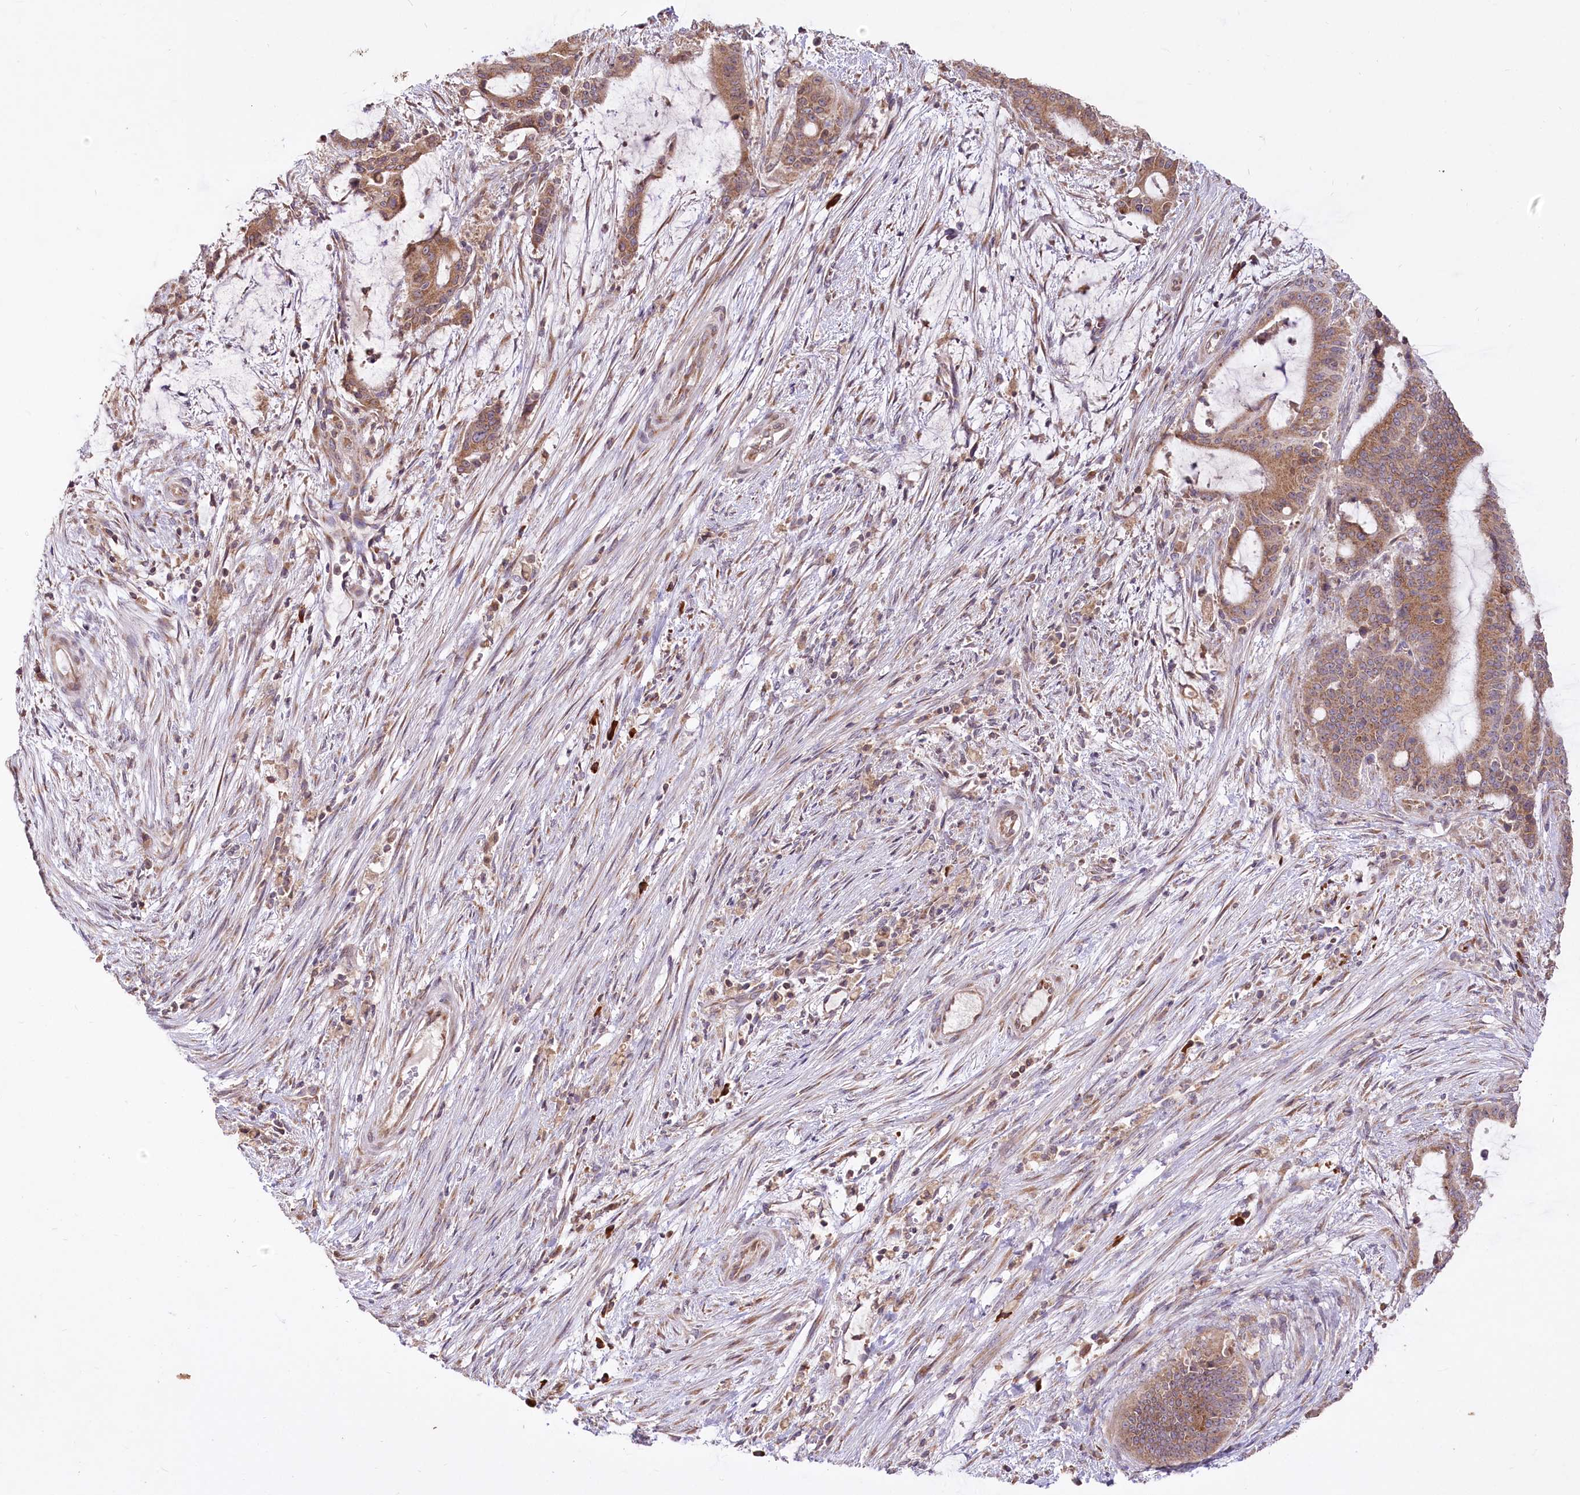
{"staining": {"intensity": "moderate", "quantity": ">75%", "location": "cytoplasmic/membranous"}, "tissue": "liver cancer", "cell_type": "Tumor cells", "image_type": "cancer", "snomed": [{"axis": "morphology", "description": "Normal tissue, NOS"}, {"axis": "morphology", "description": "Cholangiocarcinoma"}, {"axis": "topography", "description": "Liver"}, {"axis": "topography", "description": "Peripheral nerve tissue"}], "caption": "Tumor cells exhibit moderate cytoplasmic/membranous staining in approximately >75% of cells in liver cancer.", "gene": "STT3B", "patient": {"sex": "female", "age": 73}}